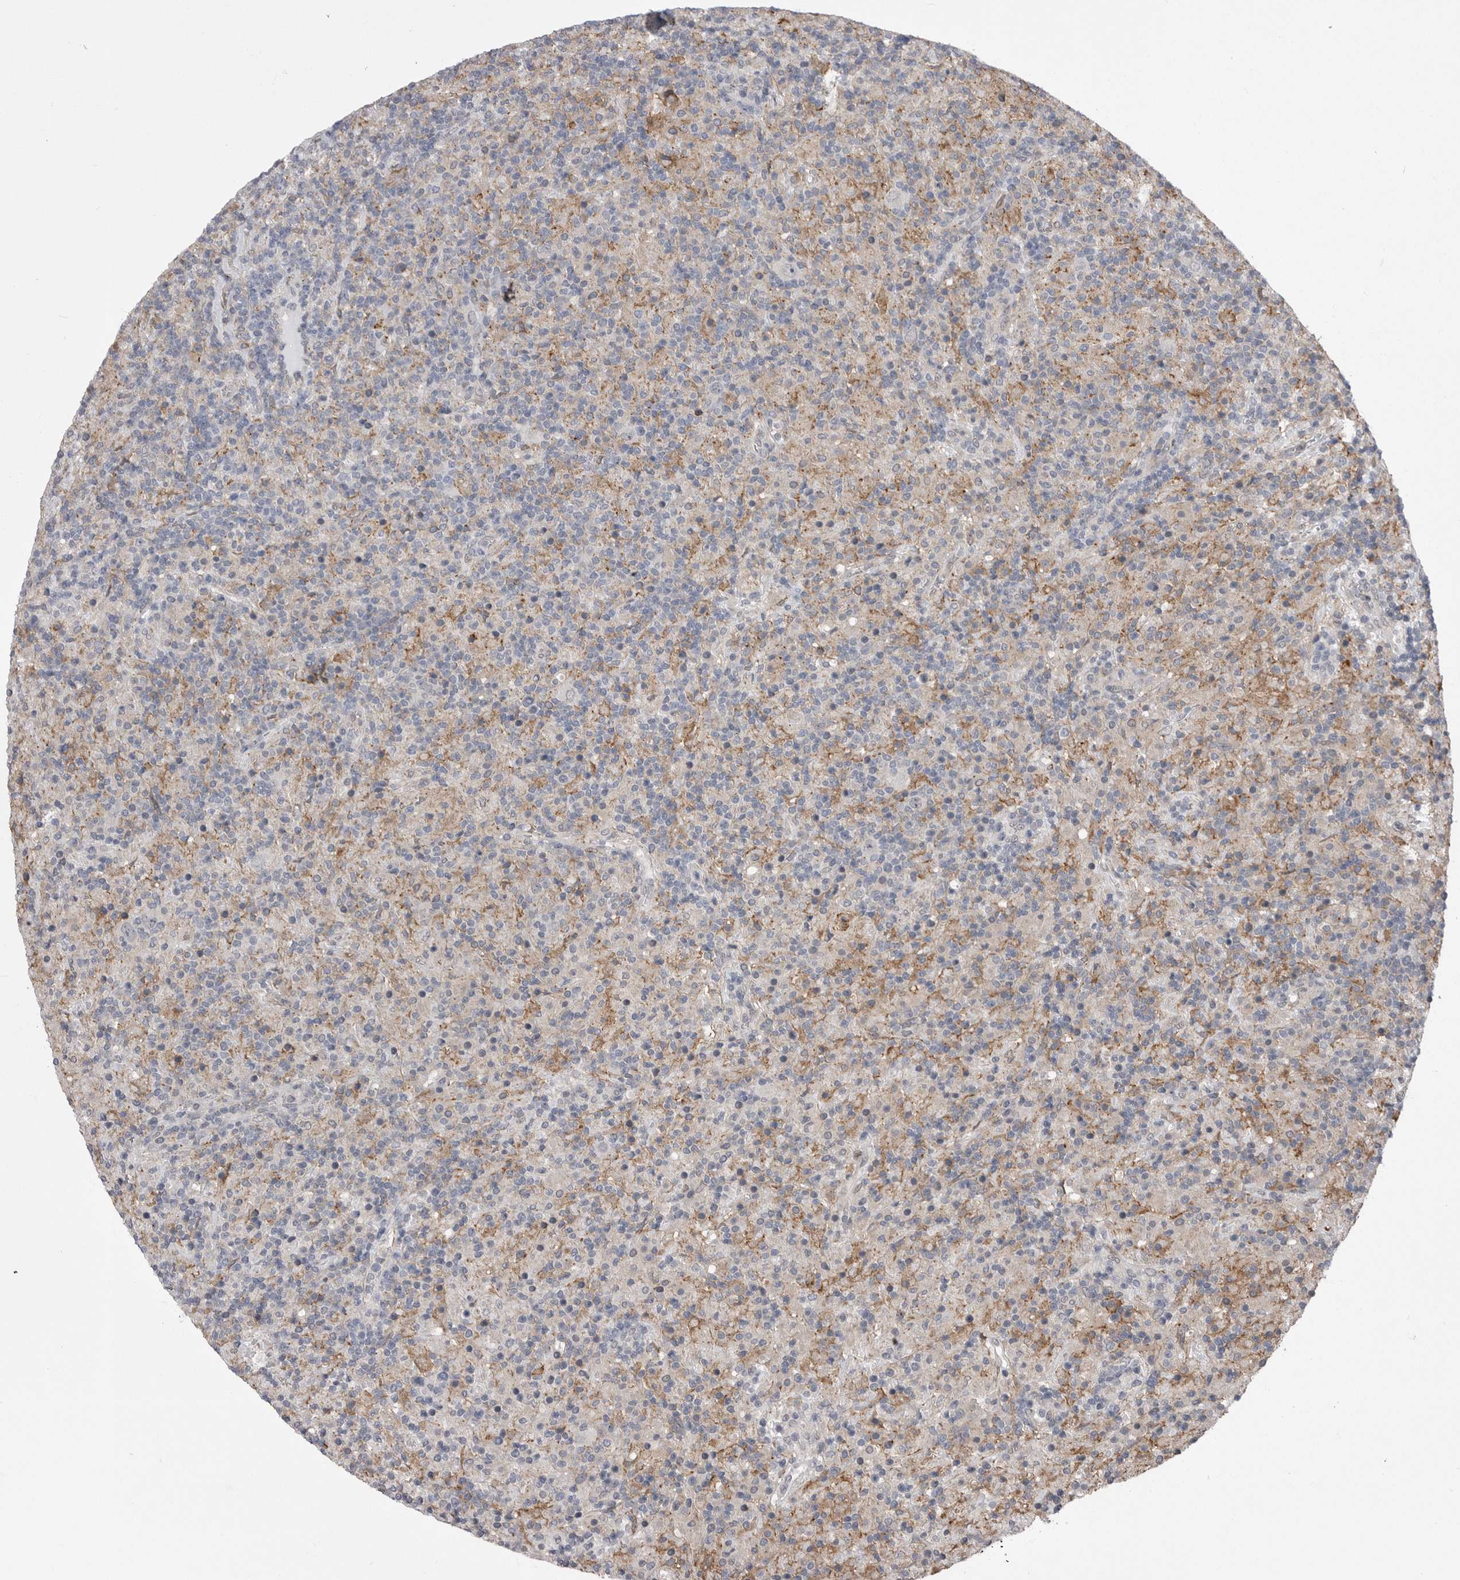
{"staining": {"intensity": "negative", "quantity": "none", "location": "none"}, "tissue": "lymphoma", "cell_type": "Tumor cells", "image_type": "cancer", "snomed": [{"axis": "morphology", "description": "Hodgkin's disease, NOS"}, {"axis": "topography", "description": "Lymph node"}], "caption": "This is an immunohistochemistry image of lymphoma. There is no positivity in tumor cells.", "gene": "ABL1", "patient": {"sex": "male", "age": 70}}